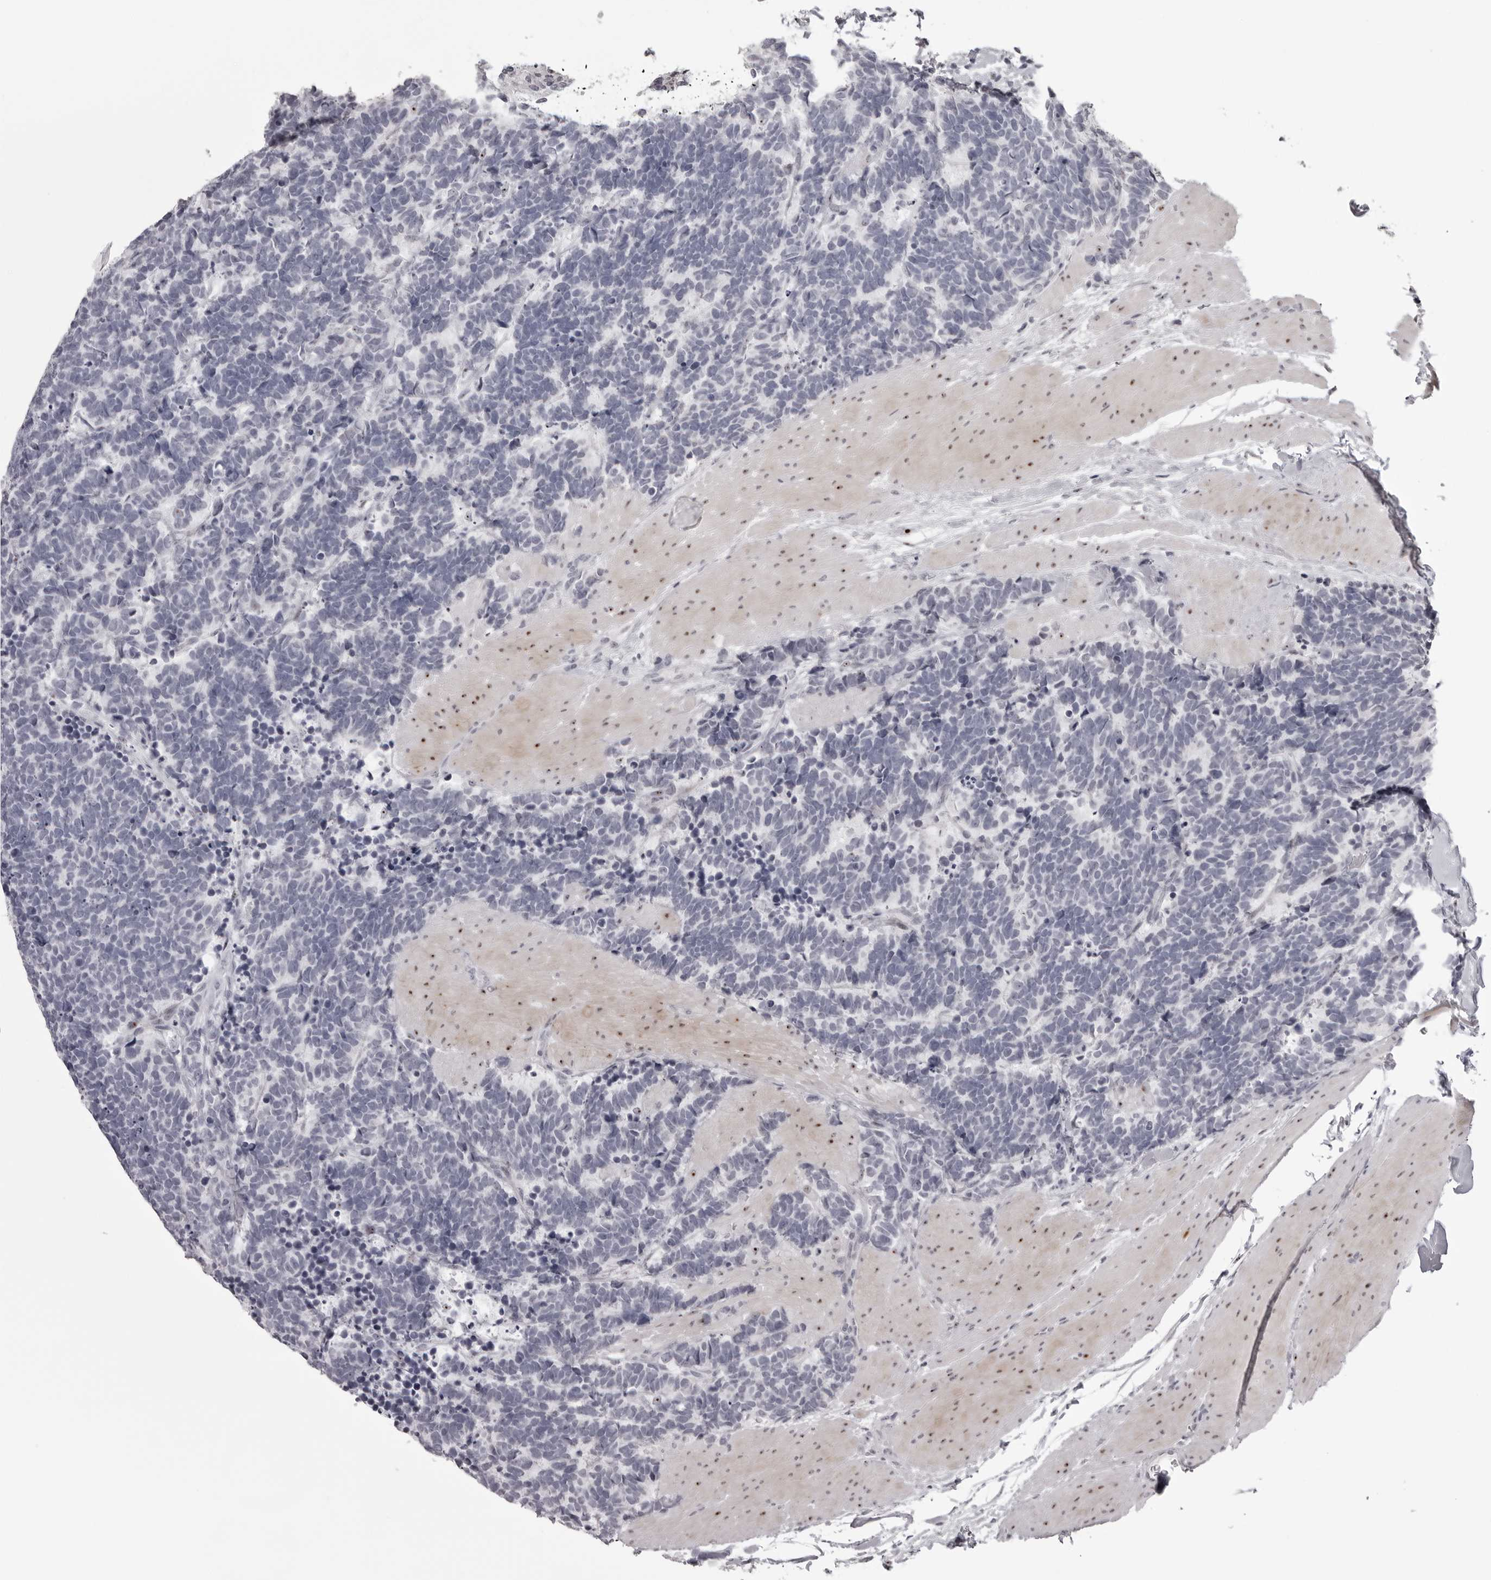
{"staining": {"intensity": "negative", "quantity": "none", "location": "none"}, "tissue": "carcinoid", "cell_type": "Tumor cells", "image_type": "cancer", "snomed": [{"axis": "morphology", "description": "Carcinoma, NOS"}, {"axis": "morphology", "description": "Carcinoid, malignant, NOS"}, {"axis": "topography", "description": "Urinary bladder"}], "caption": "Immunohistochemistry photomicrograph of human carcinoid stained for a protein (brown), which displays no expression in tumor cells.", "gene": "HELZ", "patient": {"sex": "male", "age": 57}}